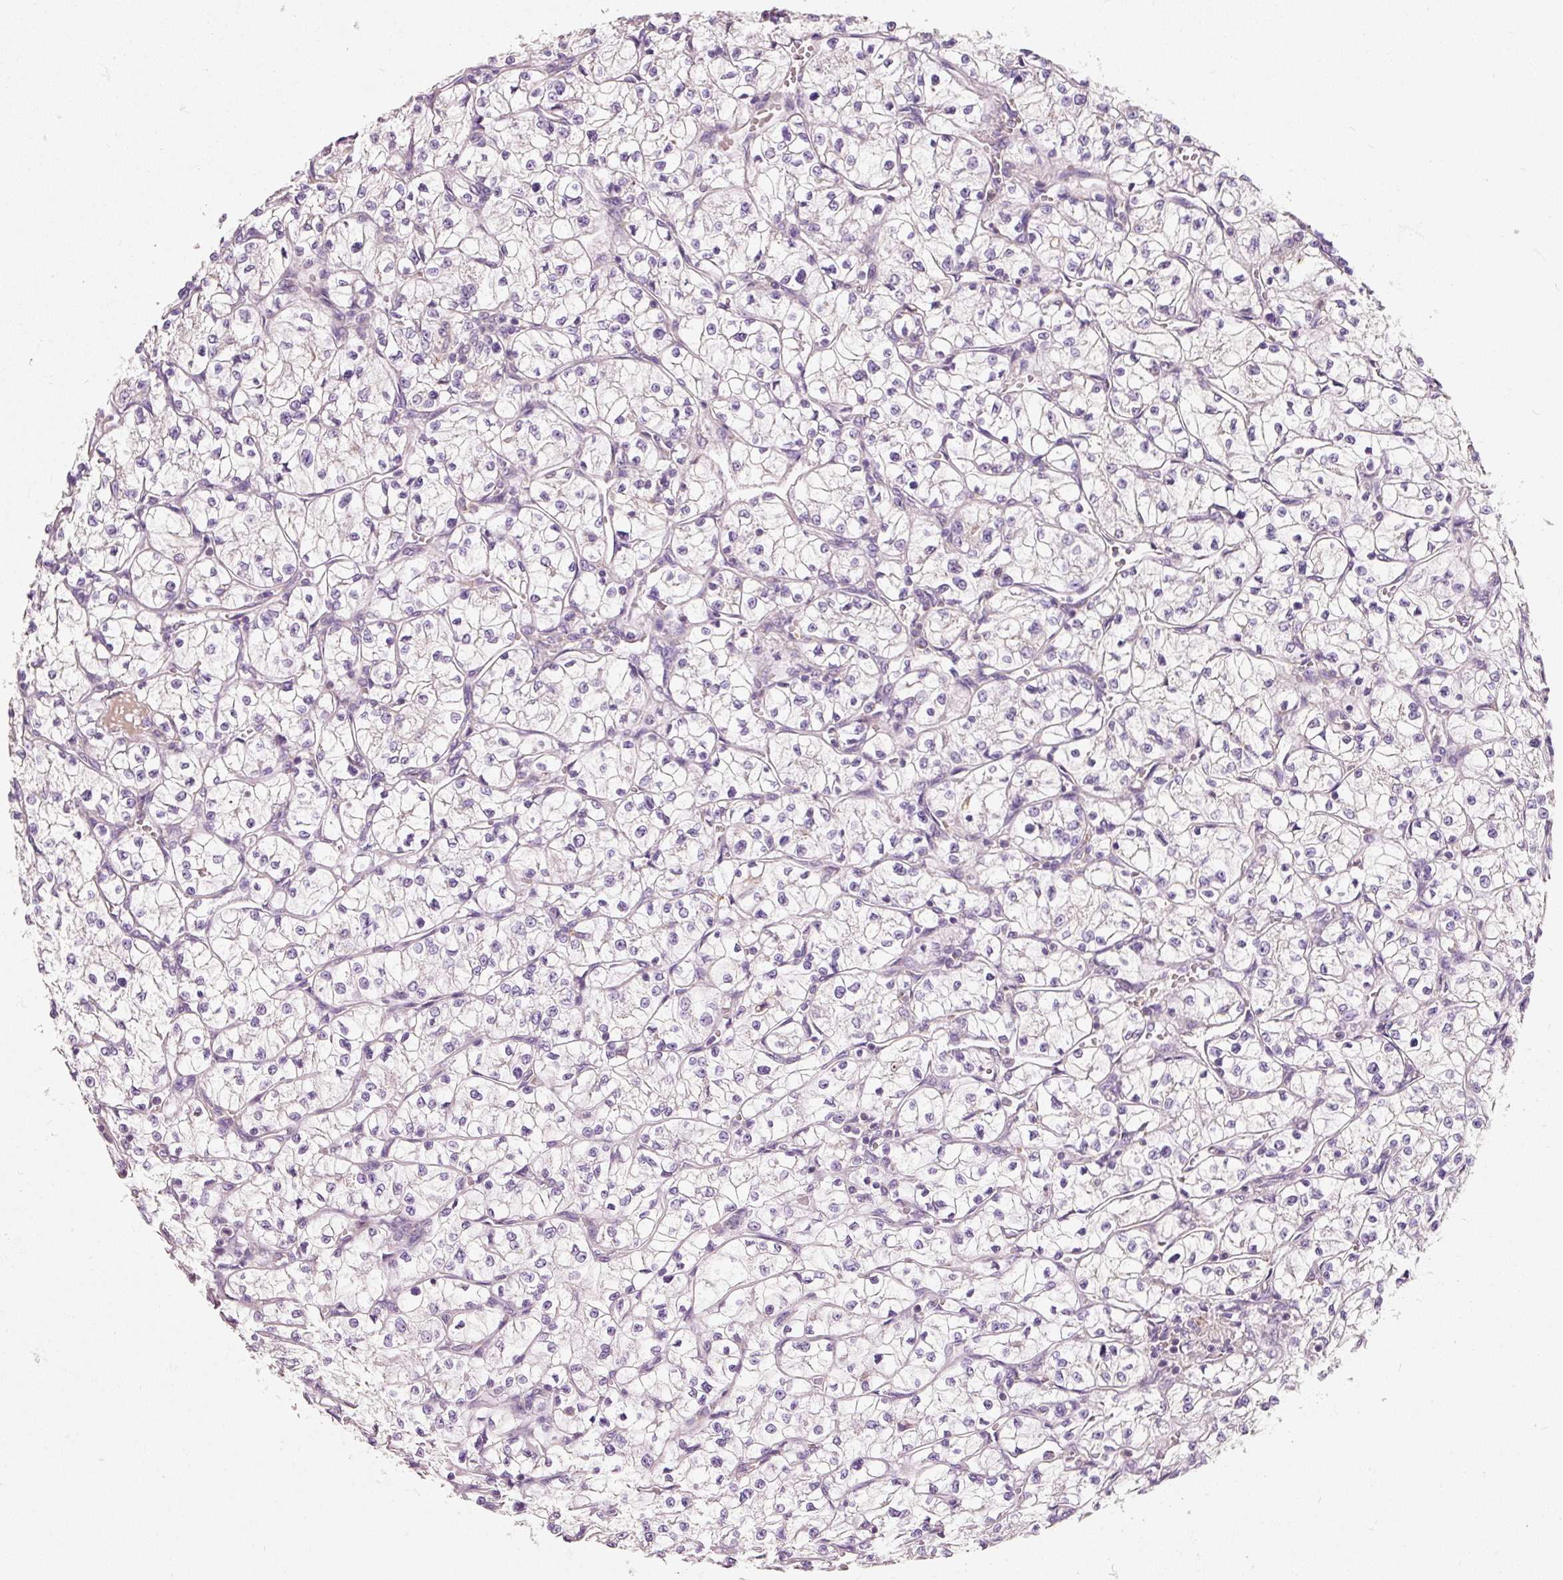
{"staining": {"intensity": "negative", "quantity": "none", "location": "none"}, "tissue": "renal cancer", "cell_type": "Tumor cells", "image_type": "cancer", "snomed": [{"axis": "morphology", "description": "Adenocarcinoma, NOS"}, {"axis": "topography", "description": "Kidney"}], "caption": "IHC of human renal cancer (adenocarcinoma) exhibits no expression in tumor cells. (DAB (3,3'-diaminobenzidine) IHC visualized using brightfield microscopy, high magnification).", "gene": "IQGAP2", "patient": {"sex": "female", "age": 64}}